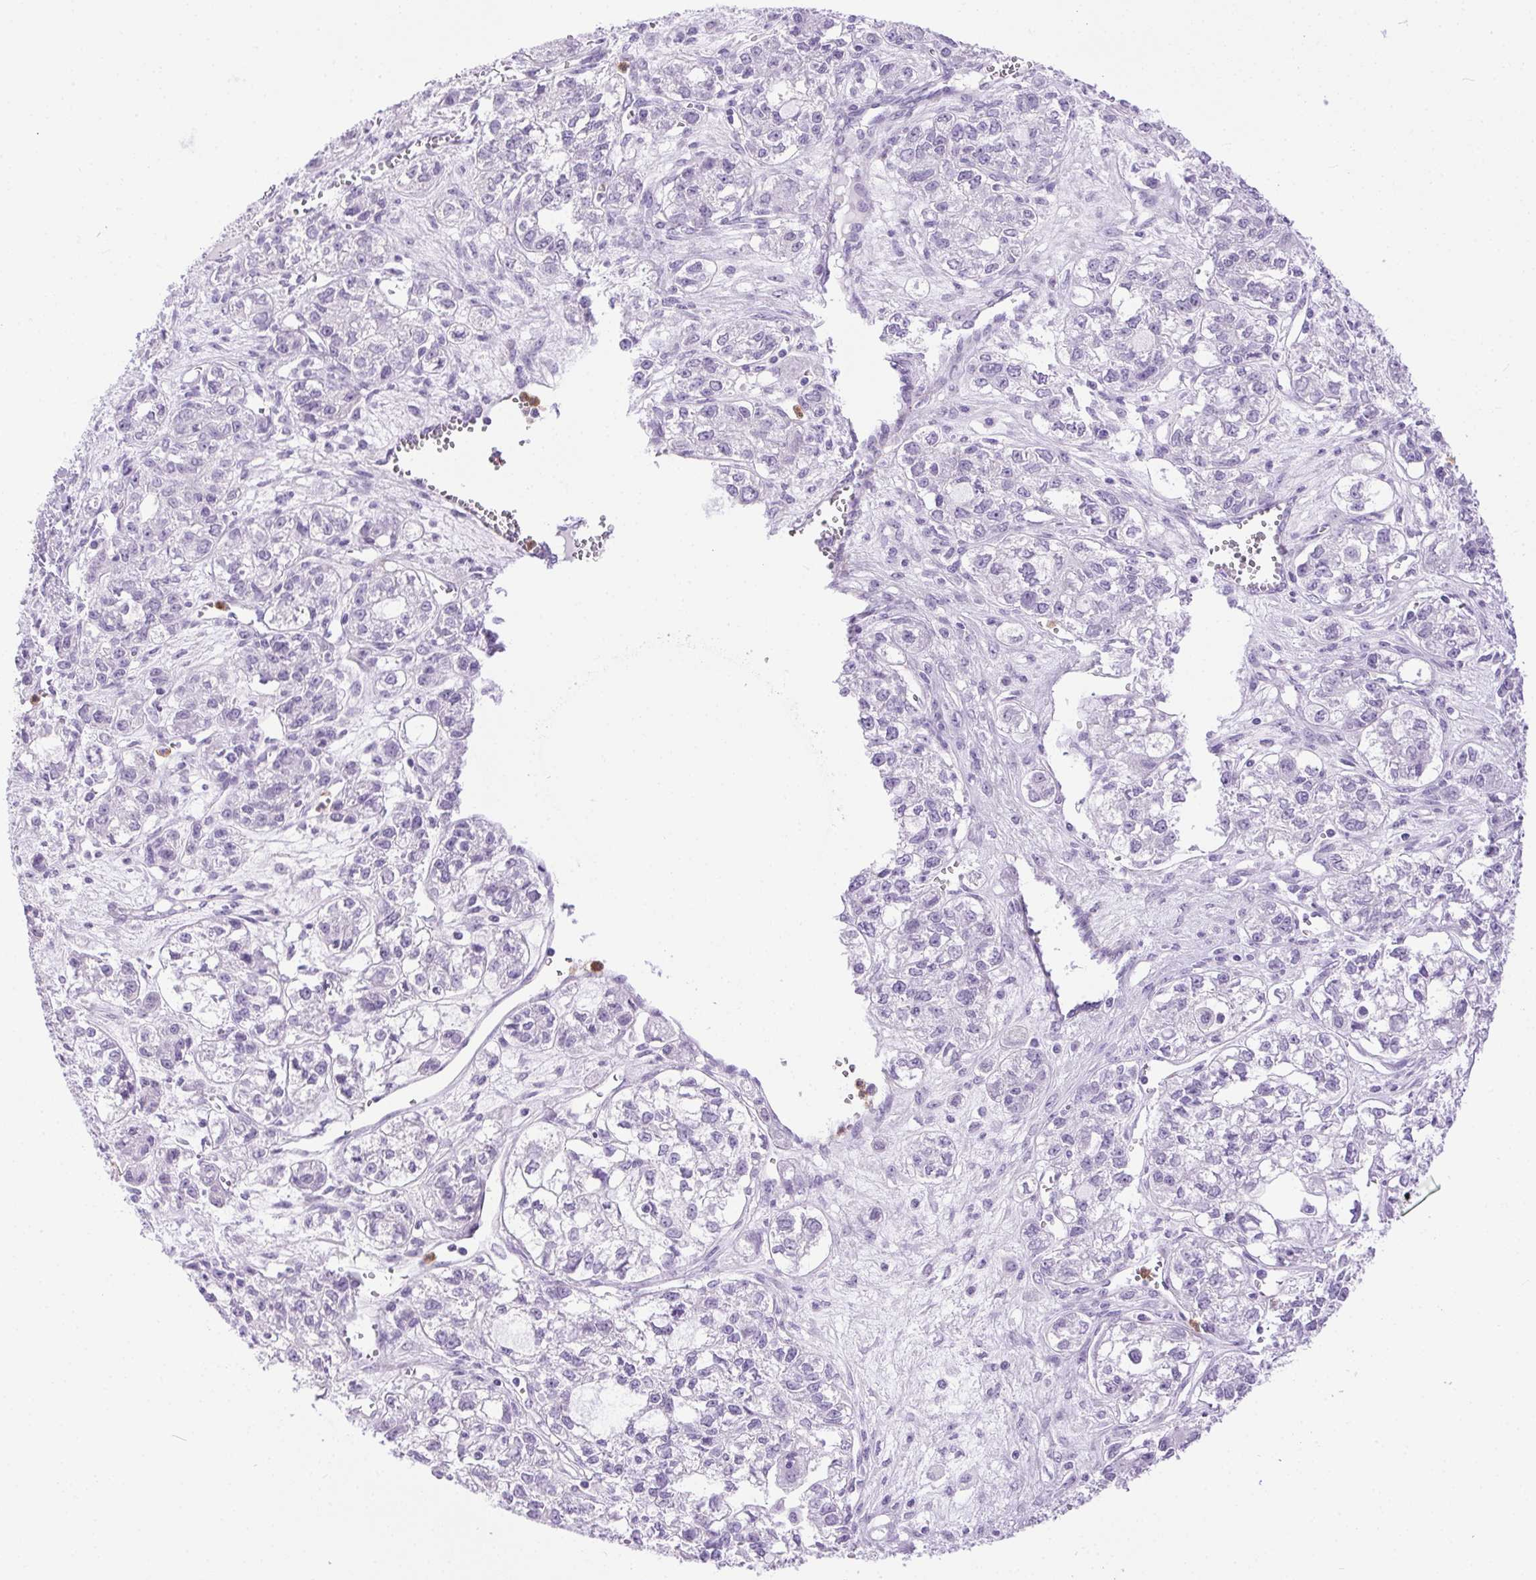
{"staining": {"intensity": "negative", "quantity": "none", "location": "none"}, "tissue": "ovarian cancer", "cell_type": "Tumor cells", "image_type": "cancer", "snomed": [{"axis": "morphology", "description": "Carcinoma, endometroid"}, {"axis": "topography", "description": "Ovary"}], "caption": "DAB immunohistochemical staining of human ovarian cancer shows no significant positivity in tumor cells. Brightfield microscopy of immunohistochemistry stained with DAB (3,3'-diaminobenzidine) (brown) and hematoxylin (blue), captured at high magnification.", "gene": "SHCBP1L", "patient": {"sex": "female", "age": 64}}